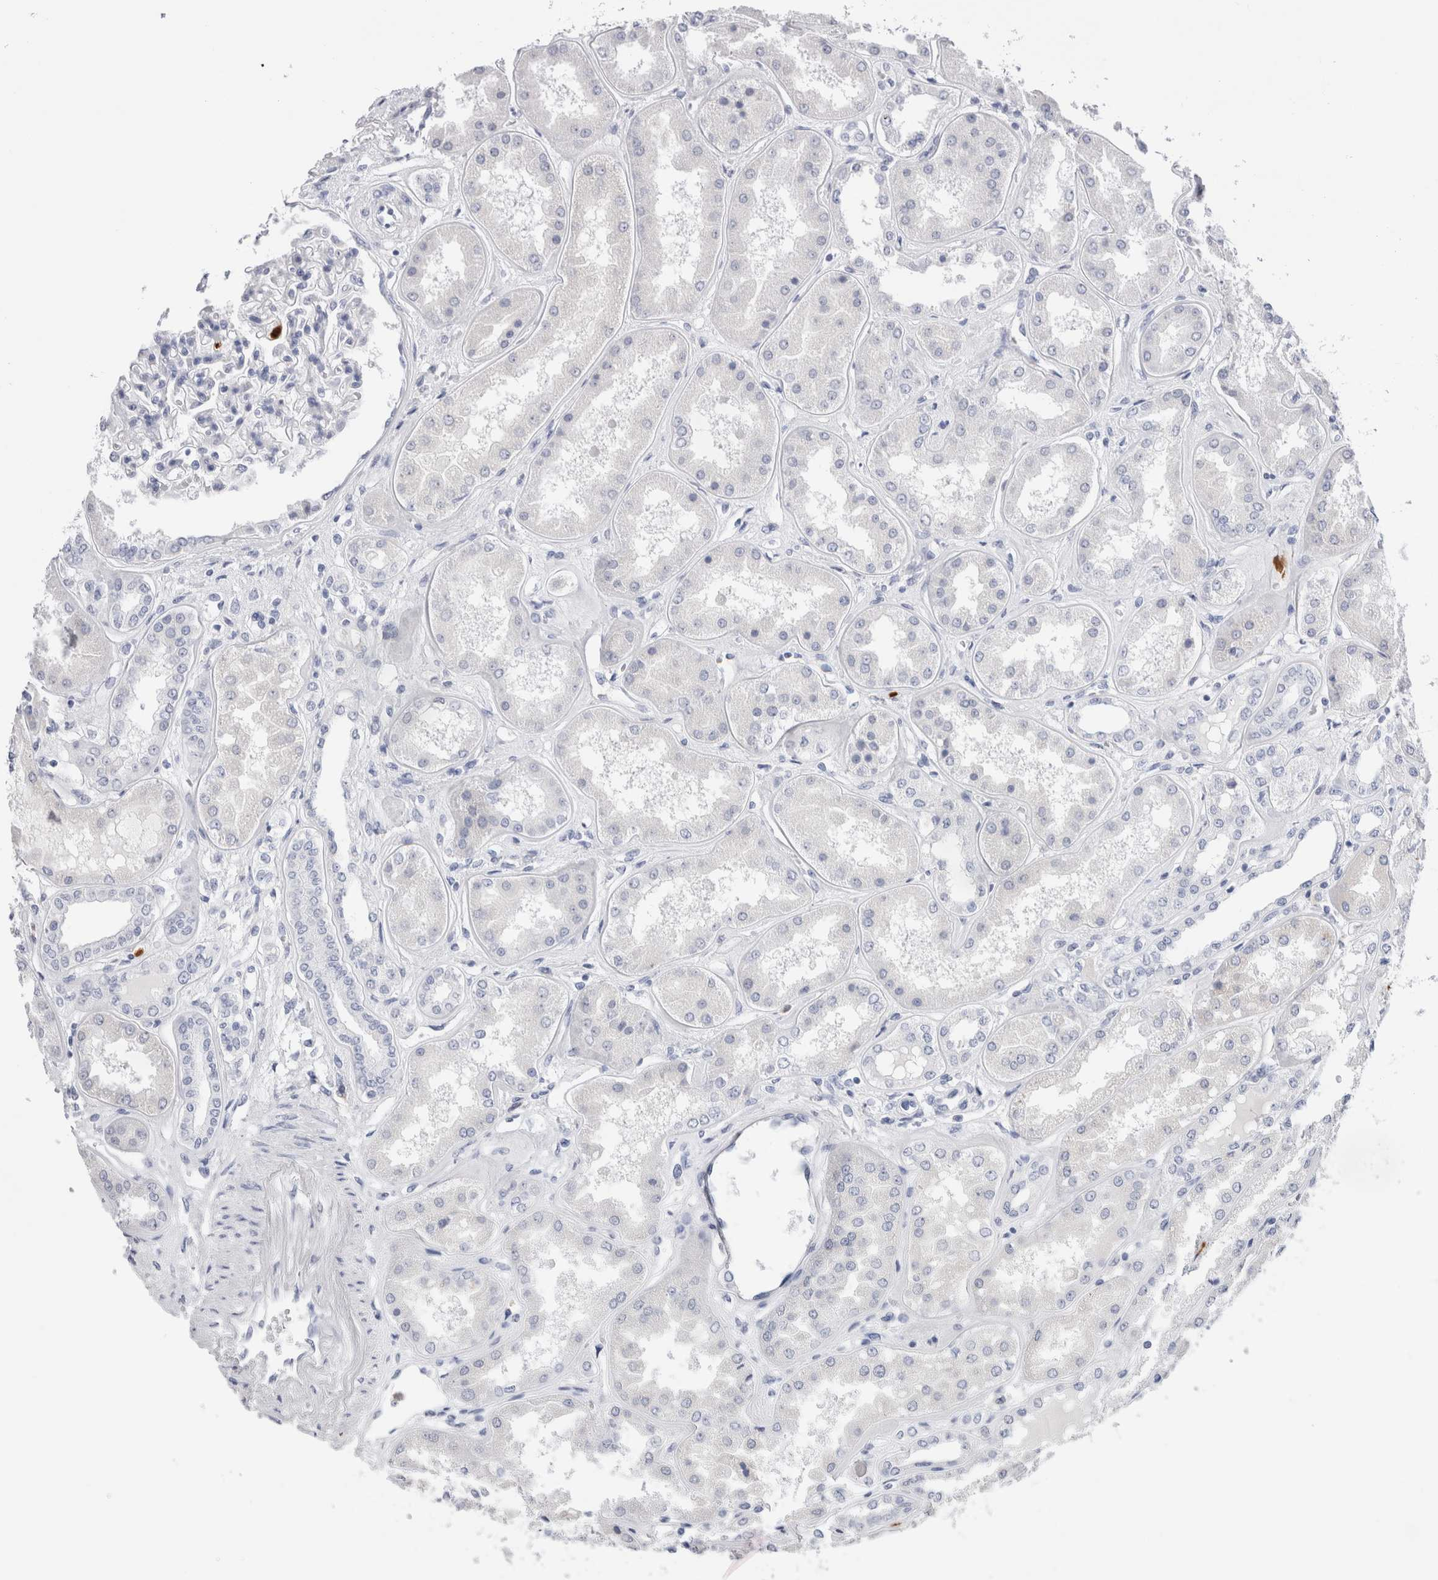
{"staining": {"intensity": "negative", "quantity": "none", "location": "none"}, "tissue": "kidney", "cell_type": "Cells in glomeruli", "image_type": "normal", "snomed": [{"axis": "morphology", "description": "Normal tissue, NOS"}, {"axis": "topography", "description": "Kidney"}], "caption": "The micrograph exhibits no staining of cells in glomeruli in normal kidney.", "gene": "SLC10A5", "patient": {"sex": "female", "age": 56}}